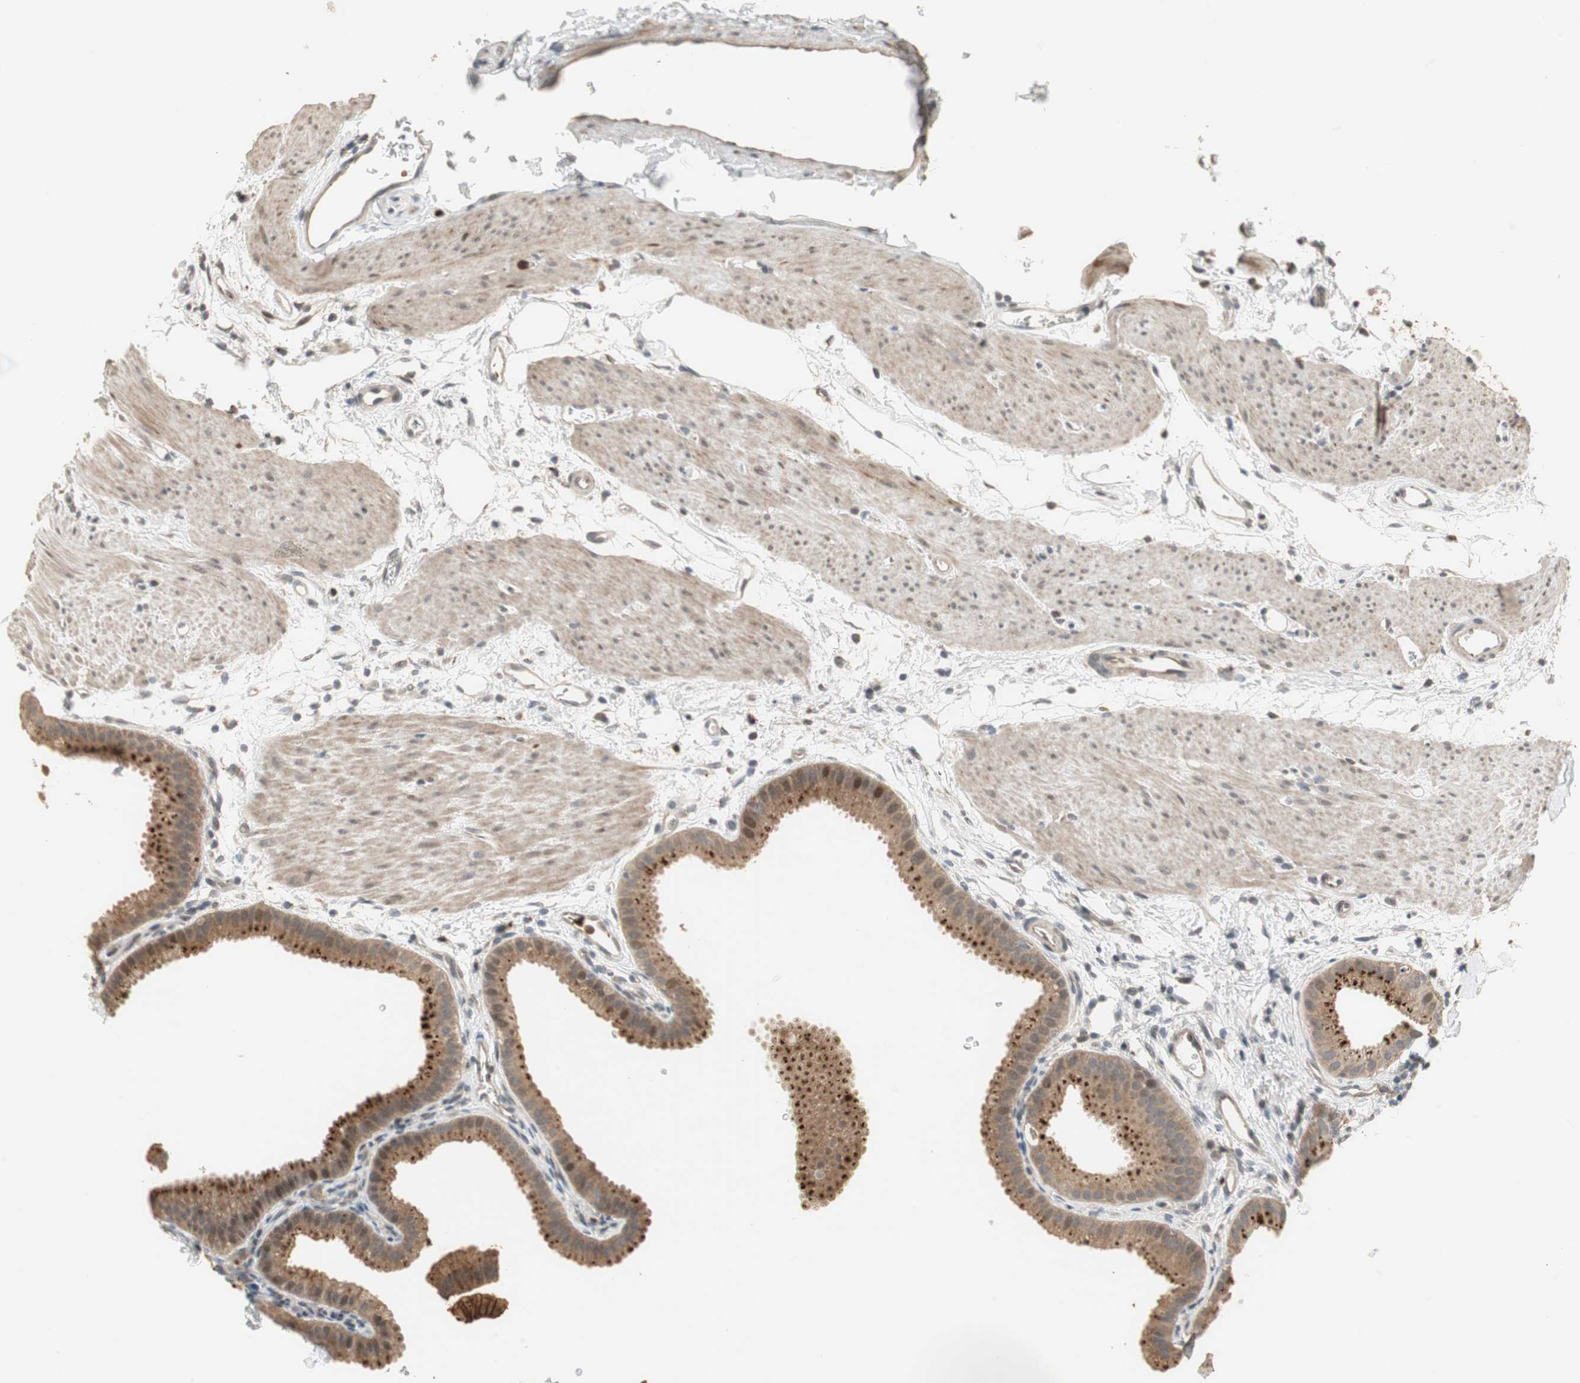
{"staining": {"intensity": "moderate", "quantity": ">75%", "location": "cytoplasmic/membranous,nuclear"}, "tissue": "gallbladder", "cell_type": "Glandular cells", "image_type": "normal", "snomed": [{"axis": "morphology", "description": "Normal tissue, NOS"}, {"axis": "topography", "description": "Gallbladder"}], "caption": "A medium amount of moderate cytoplasmic/membranous,nuclear staining is present in approximately >75% of glandular cells in unremarkable gallbladder. The protein is shown in brown color, while the nuclei are stained blue.", "gene": "SNX4", "patient": {"sex": "female", "age": 64}}